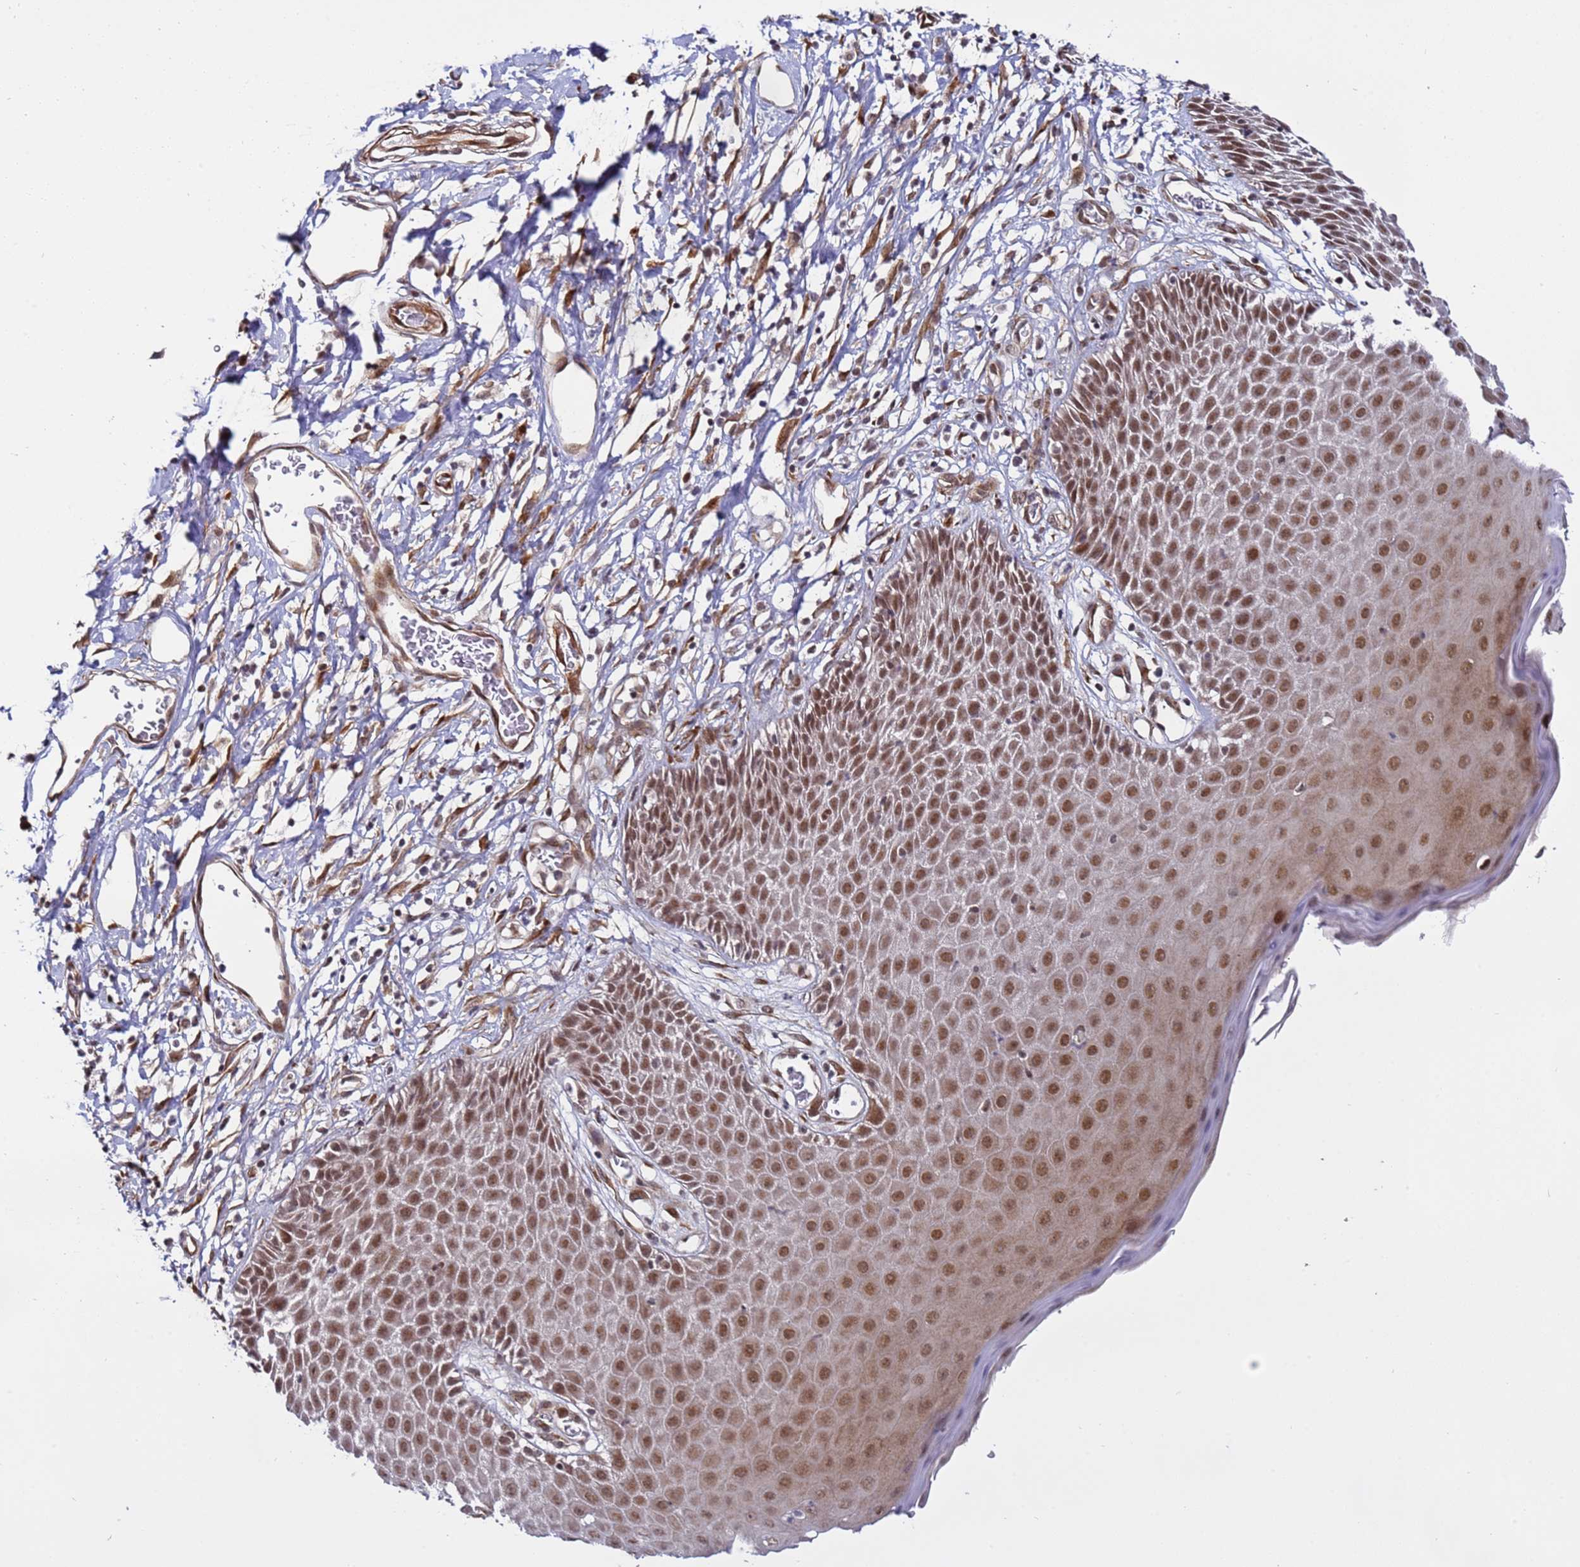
{"staining": {"intensity": "moderate", "quantity": ">75%", "location": "cytoplasmic/membranous,nuclear"}, "tissue": "skin", "cell_type": "Epidermal cells", "image_type": "normal", "snomed": [{"axis": "morphology", "description": "Normal tissue, NOS"}, {"axis": "topography", "description": "Vulva"}], "caption": "Immunohistochemical staining of unremarkable skin reveals >75% levels of moderate cytoplasmic/membranous,nuclear protein positivity in approximately >75% of epidermal cells. Using DAB (3,3'-diaminobenzidine) (brown) and hematoxylin (blue) stains, captured at high magnification using brightfield microscopy.", "gene": "POLR2D", "patient": {"sex": "female", "age": 68}}